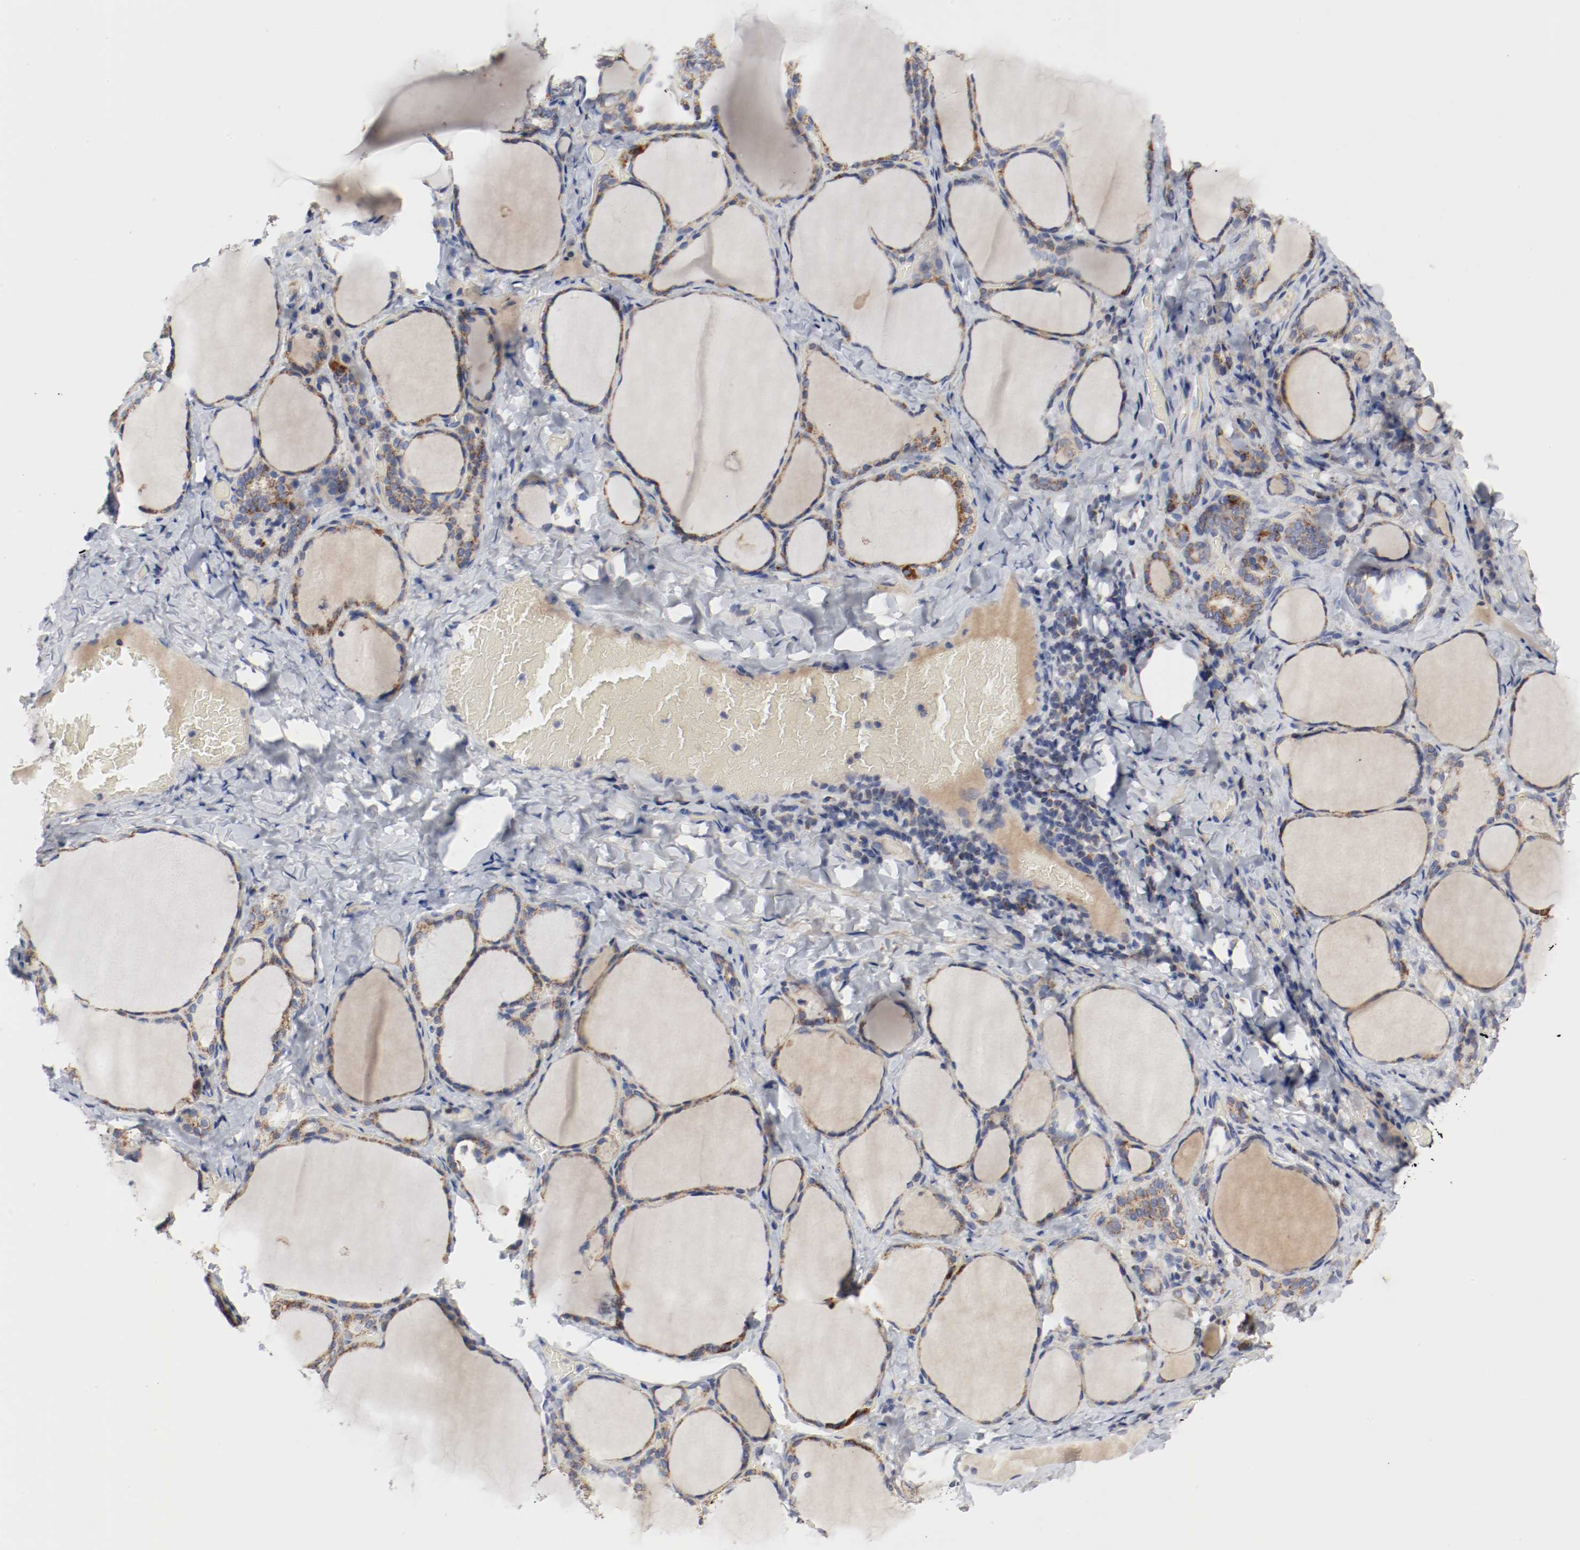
{"staining": {"intensity": "moderate", "quantity": ">75%", "location": "cytoplasmic/membranous"}, "tissue": "thyroid gland", "cell_type": "Glandular cells", "image_type": "normal", "snomed": [{"axis": "morphology", "description": "Normal tissue, NOS"}, {"axis": "morphology", "description": "Papillary adenocarcinoma, NOS"}, {"axis": "topography", "description": "Thyroid gland"}], "caption": "Immunohistochemical staining of normal thyroid gland displays >75% levels of moderate cytoplasmic/membranous protein expression in approximately >75% of glandular cells.", "gene": "AFG3L2", "patient": {"sex": "female", "age": 30}}